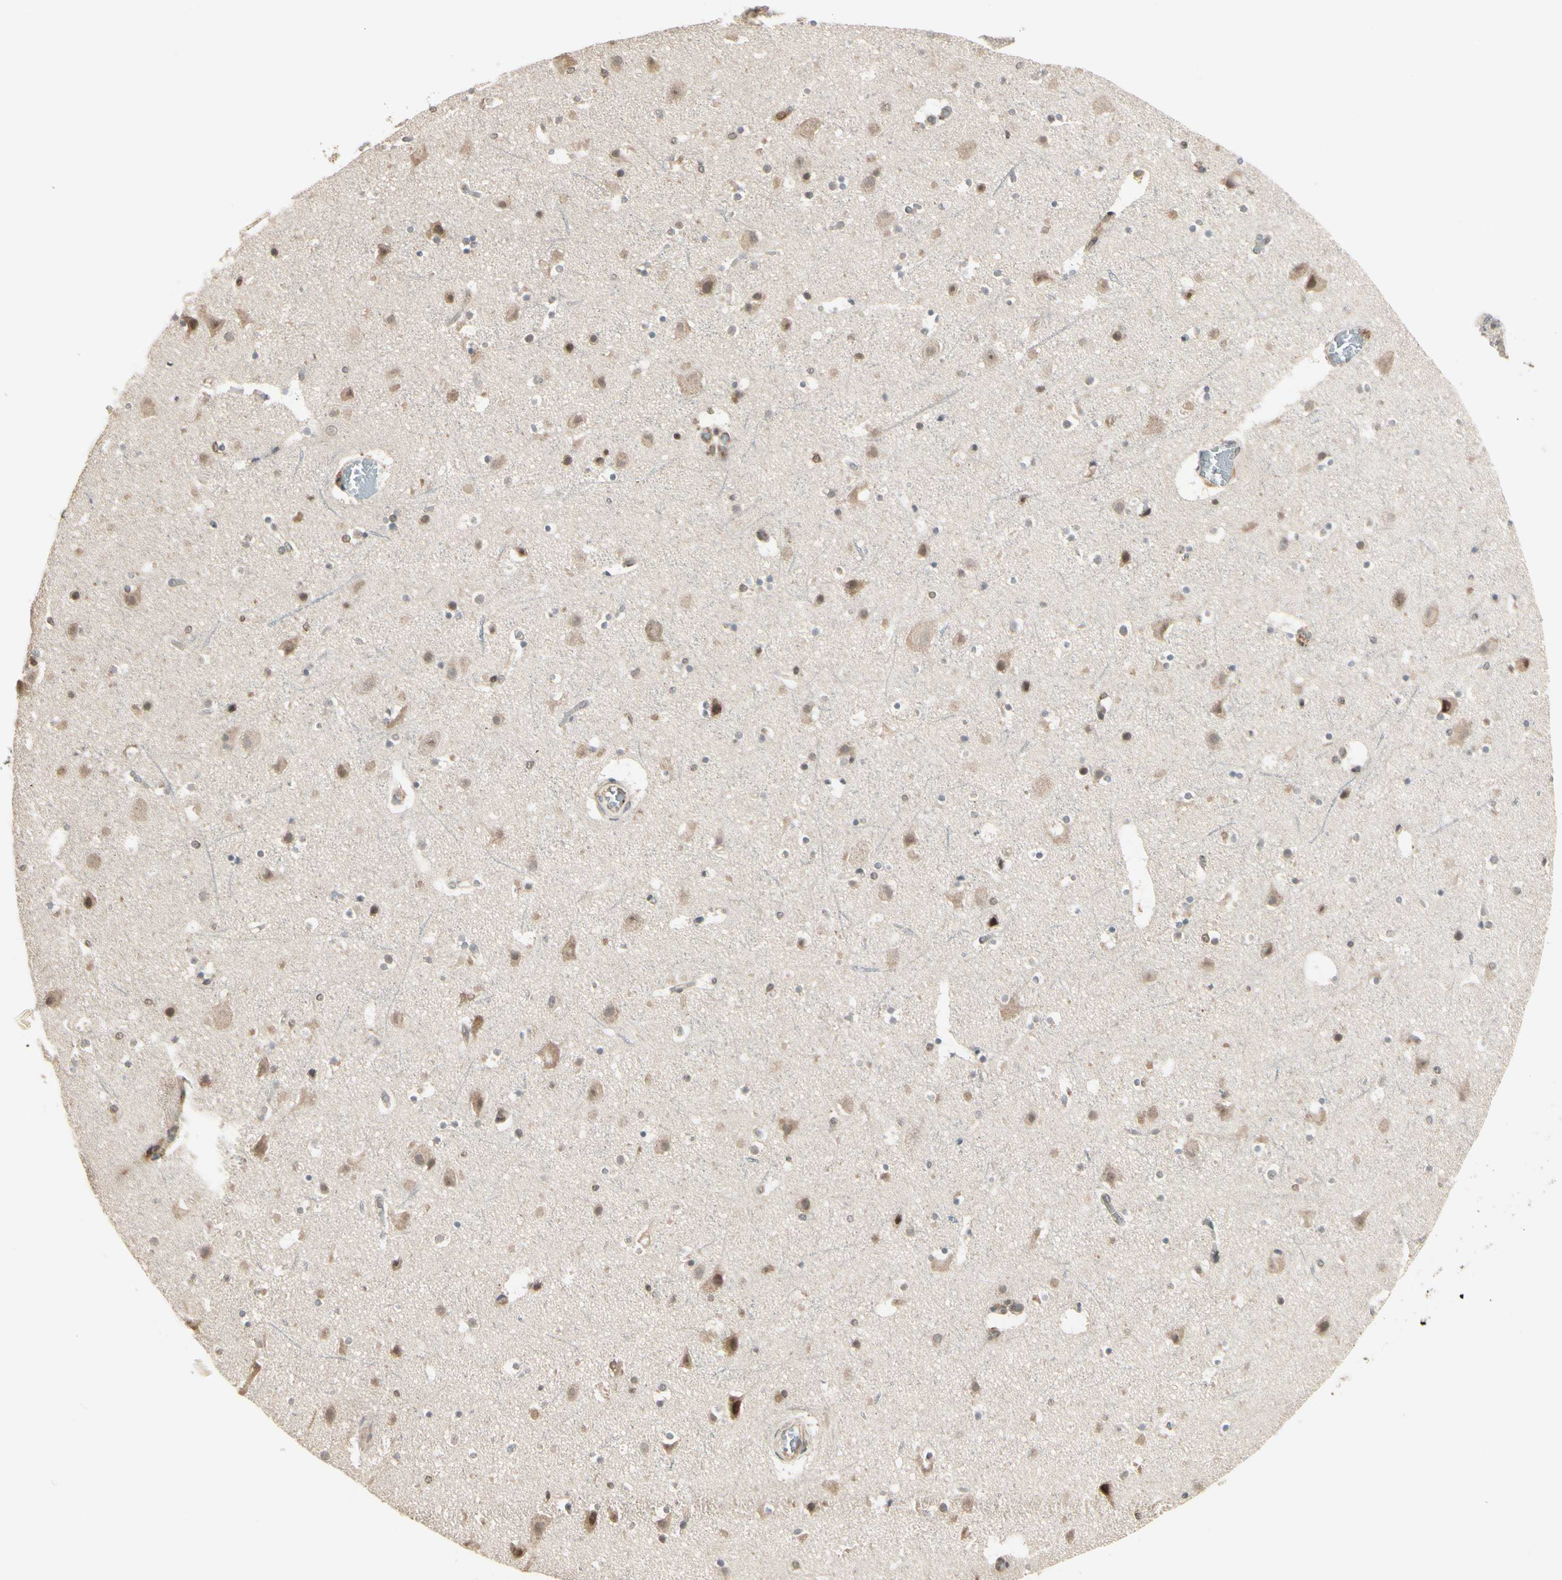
{"staining": {"intensity": "moderate", "quantity": "25%-75%", "location": "cytoplasmic/membranous"}, "tissue": "cerebral cortex", "cell_type": "Endothelial cells", "image_type": "normal", "snomed": [{"axis": "morphology", "description": "Normal tissue, NOS"}, {"axis": "topography", "description": "Cerebral cortex"}], "caption": "This histopathology image reveals normal cerebral cortex stained with IHC to label a protein in brown. The cytoplasmic/membranous of endothelial cells show moderate positivity for the protein. Nuclei are counter-stained blue.", "gene": "SVBP", "patient": {"sex": "male", "age": 45}}